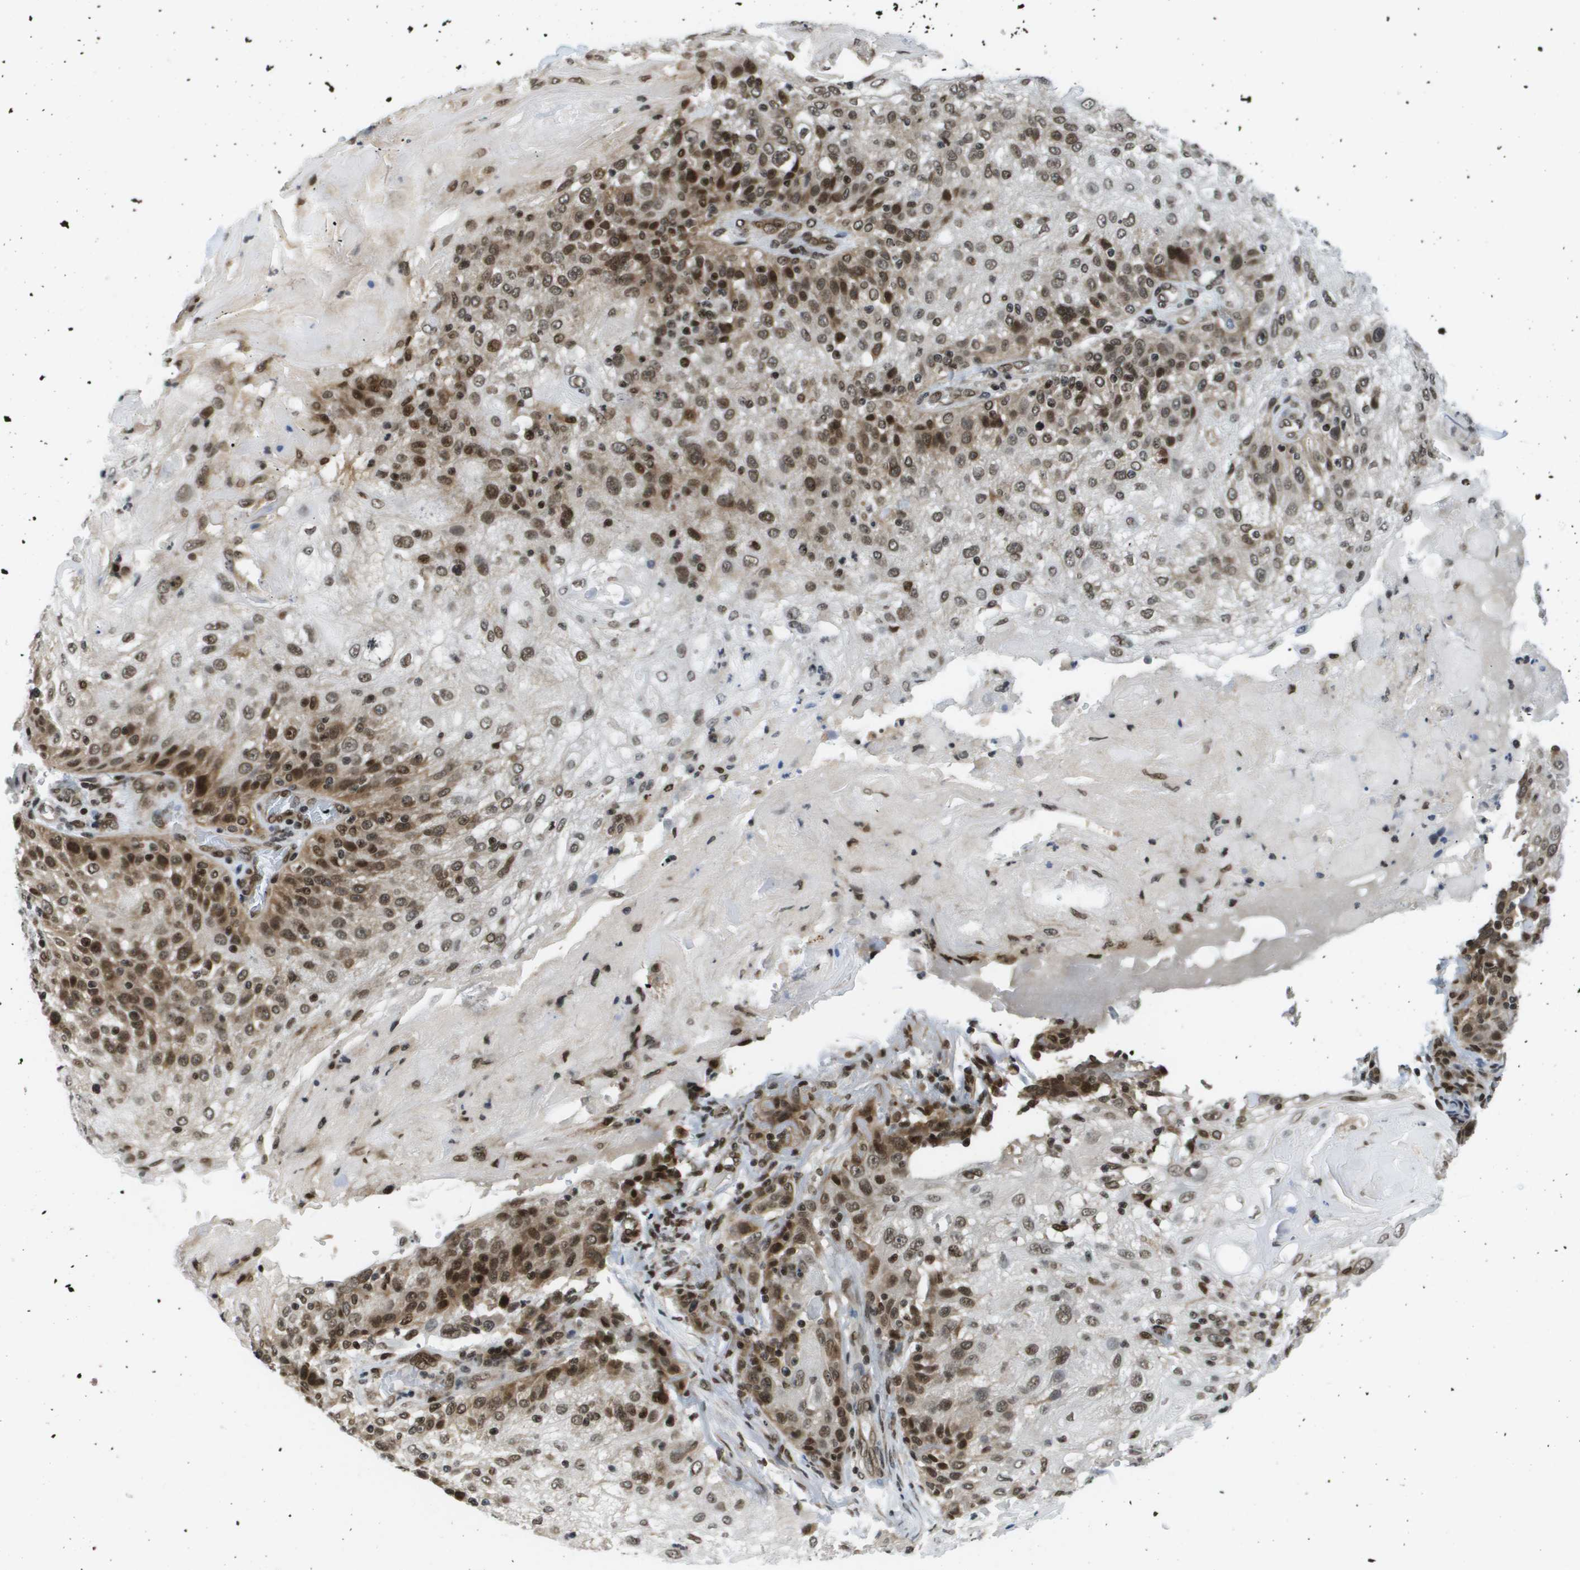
{"staining": {"intensity": "strong", "quantity": ">75%", "location": "cytoplasmic/membranous,nuclear"}, "tissue": "skin cancer", "cell_type": "Tumor cells", "image_type": "cancer", "snomed": [{"axis": "morphology", "description": "Normal tissue, NOS"}, {"axis": "morphology", "description": "Squamous cell carcinoma, NOS"}, {"axis": "topography", "description": "Skin"}], "caption": "The immunohistochemical stain labels strong cytoplasmic/membranous and nuclear positivity in tumor cells of skin cancer tissue.", "gene": "RECQL4", "patient": {"sex": "female", "age": 83}}